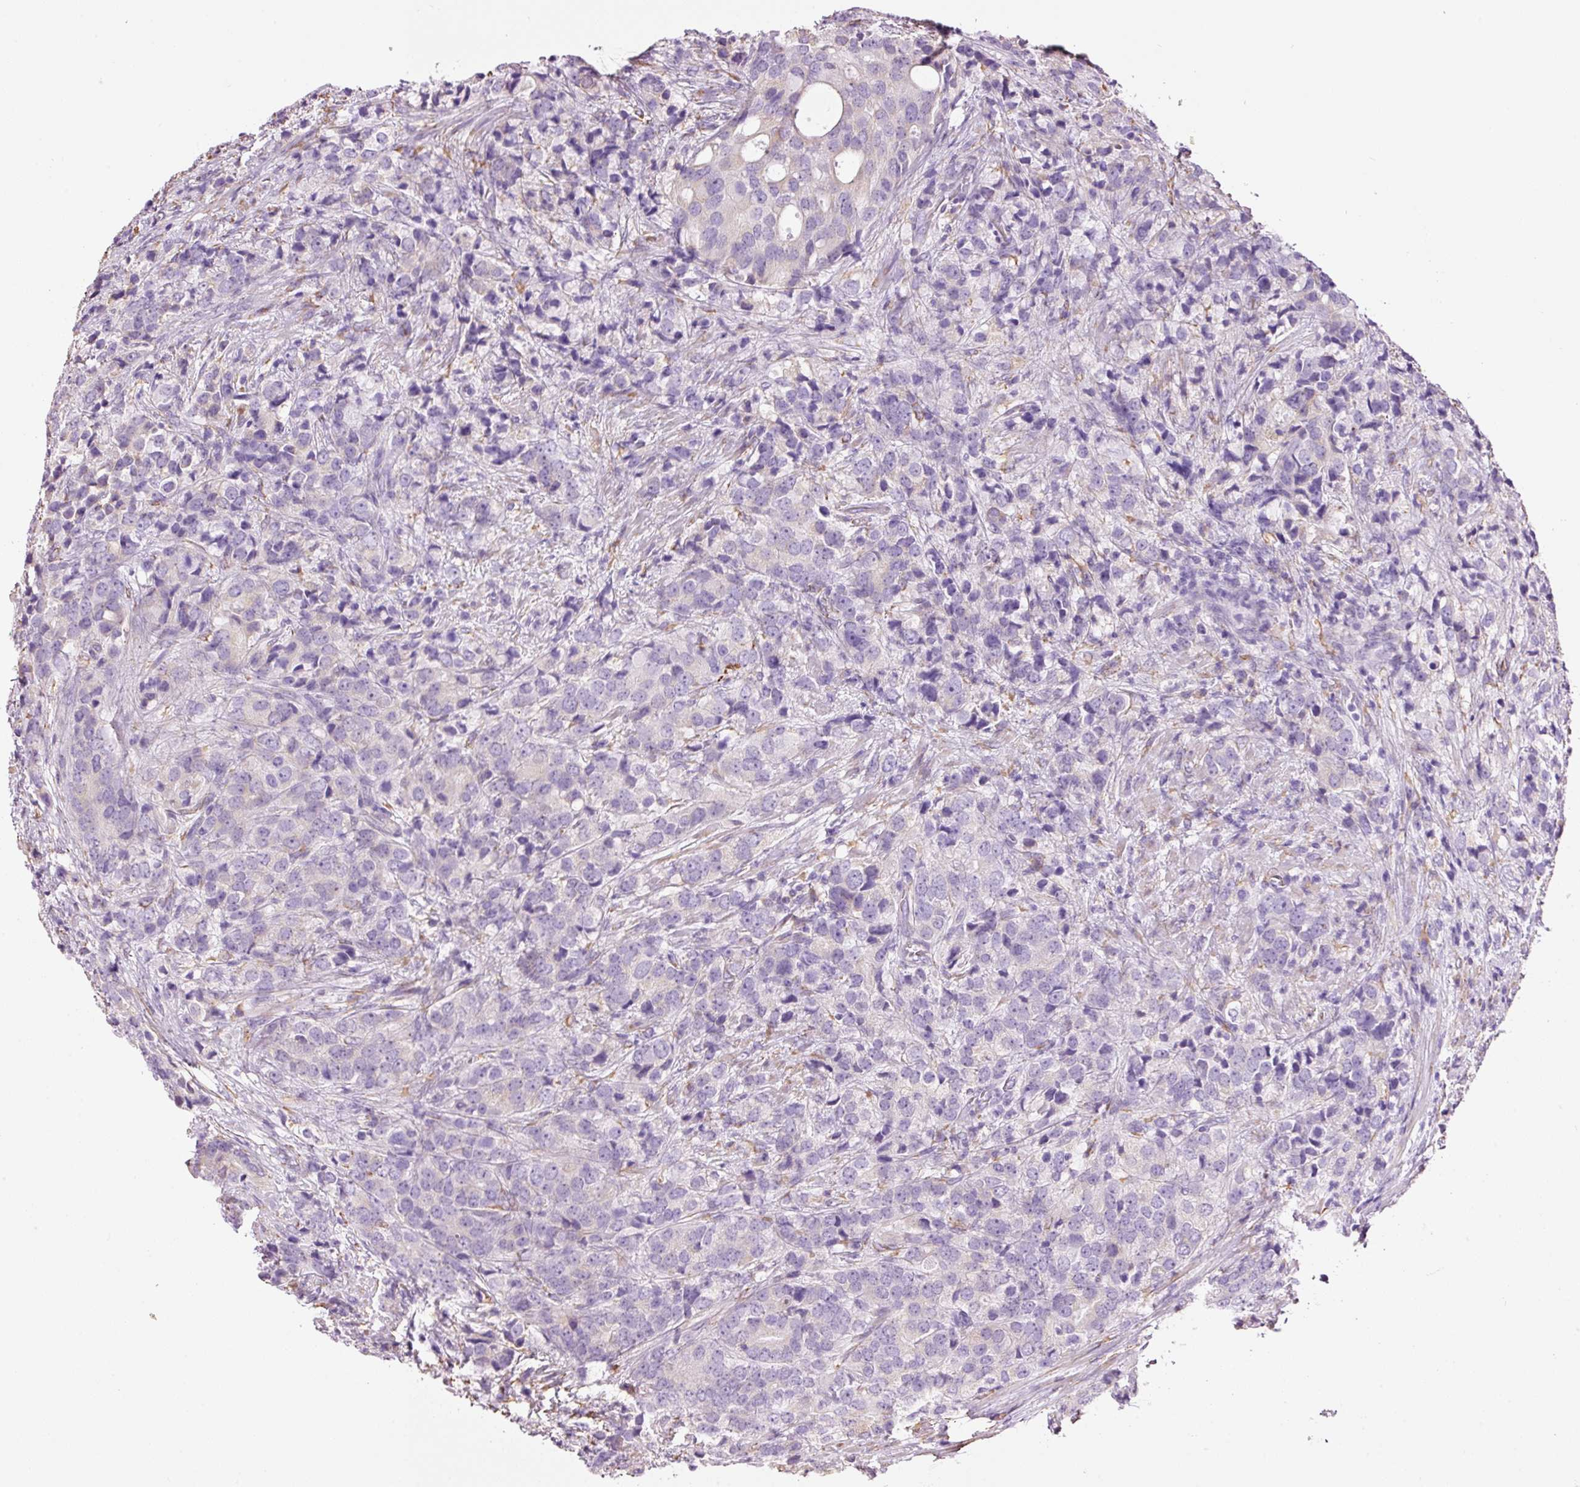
{"staining": {"intensity": "negative", "quantity": "none", "location": "none"}, "tissue": "prostate cancer", "cell_type": "Tumor cells", "image_type": "cancer", "snomed": [{"axis": "morphology", "description": "Adenocarcinoma, High grade"}, {"axis": "topography", "description": "Prostate"}], "caption": "Micrograph shows no significant protein staining in tumor cells of prostate cancer. The staining was performed using DAB (3,3'-diaminobenzidine) to visualize the protein expression in brown, while the nuclei were stained in blue with hematoxylin (Magnification: 20x).", "gene": "GCG", "patient": {"sex": "male", "age": 62}}